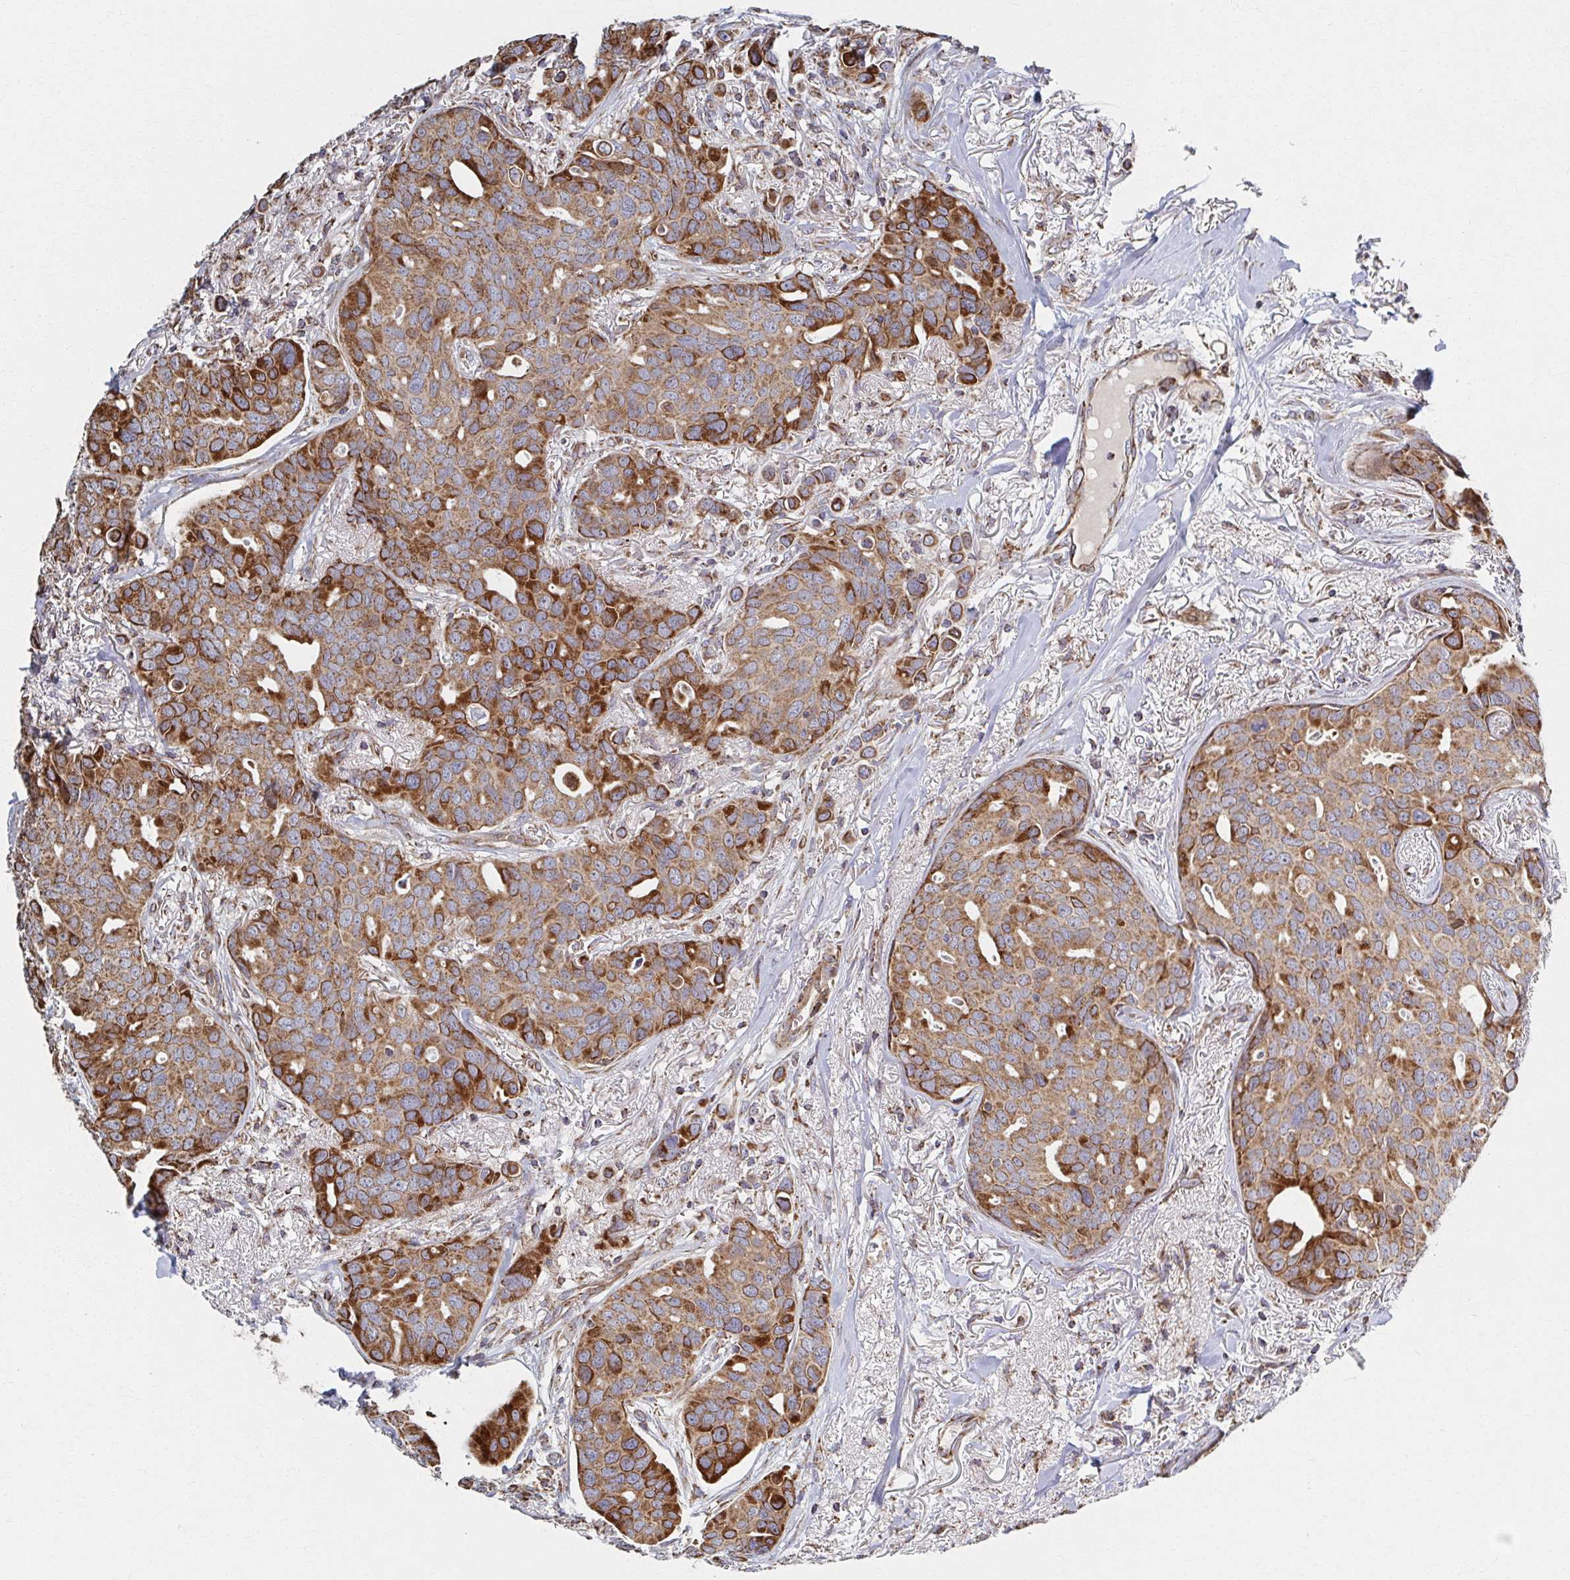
{"staining": {"intensity": "strong", "quantity": "25%-75%", "location": "cytoplasmic/membranous"}, "tissue": "breast cancer", "cell_type": "Tumor cells", "image_type": "cancer", "snomed": [{"axis": "morphology", "description": "Duct carcinoma"}, {"axis": "topography", "description": "Breast"}], "caption": "Approximately 25%-75% of tumor cells in human breast cancer (intraductal carcinoma) exhibit strong cytoplasmic/membranous protein positivity as visualized by brown immunohistochemical staining.", "gene": "SAT1", "patient": {"sex": "female", "age": 54}}